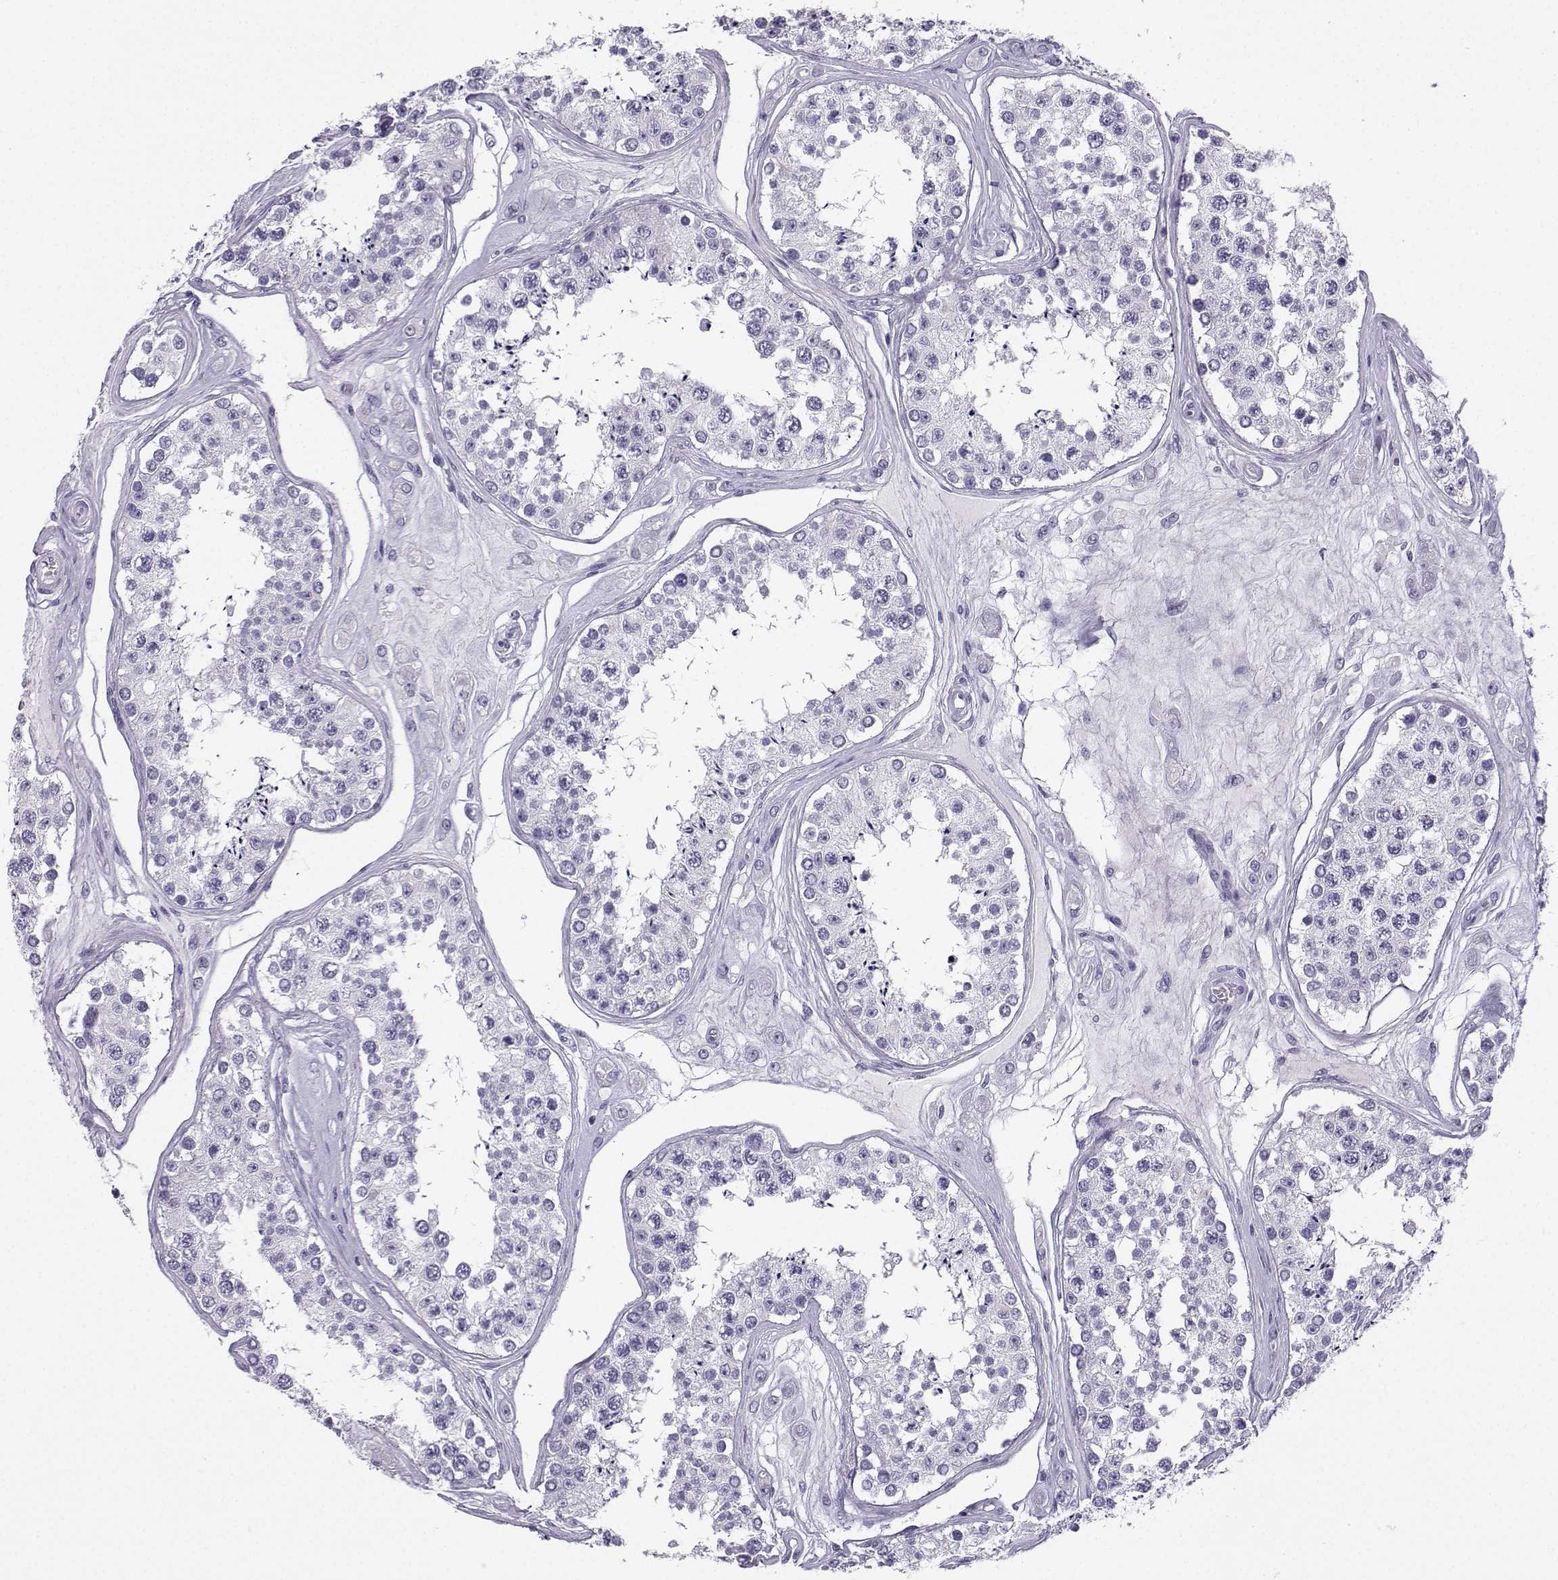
{"staining": {"intensity": "negative", "quantity": "none", "location": "none"}, "tissue": "testis", "cell_type": "Cells in seminiferous ducts", "image_type": "normal", "snomed": [{"axis": "morphology", "description": "Normal tissue, NOS"}, {"axis": "topography", "description": "Testis"}], "caption": "Immunohistochemical staining of normal testis demonstrates no significant expression in cells in seminiferous ducts.", "gene": "NEFL", "patient": {"sex": "male", "age": 25}}